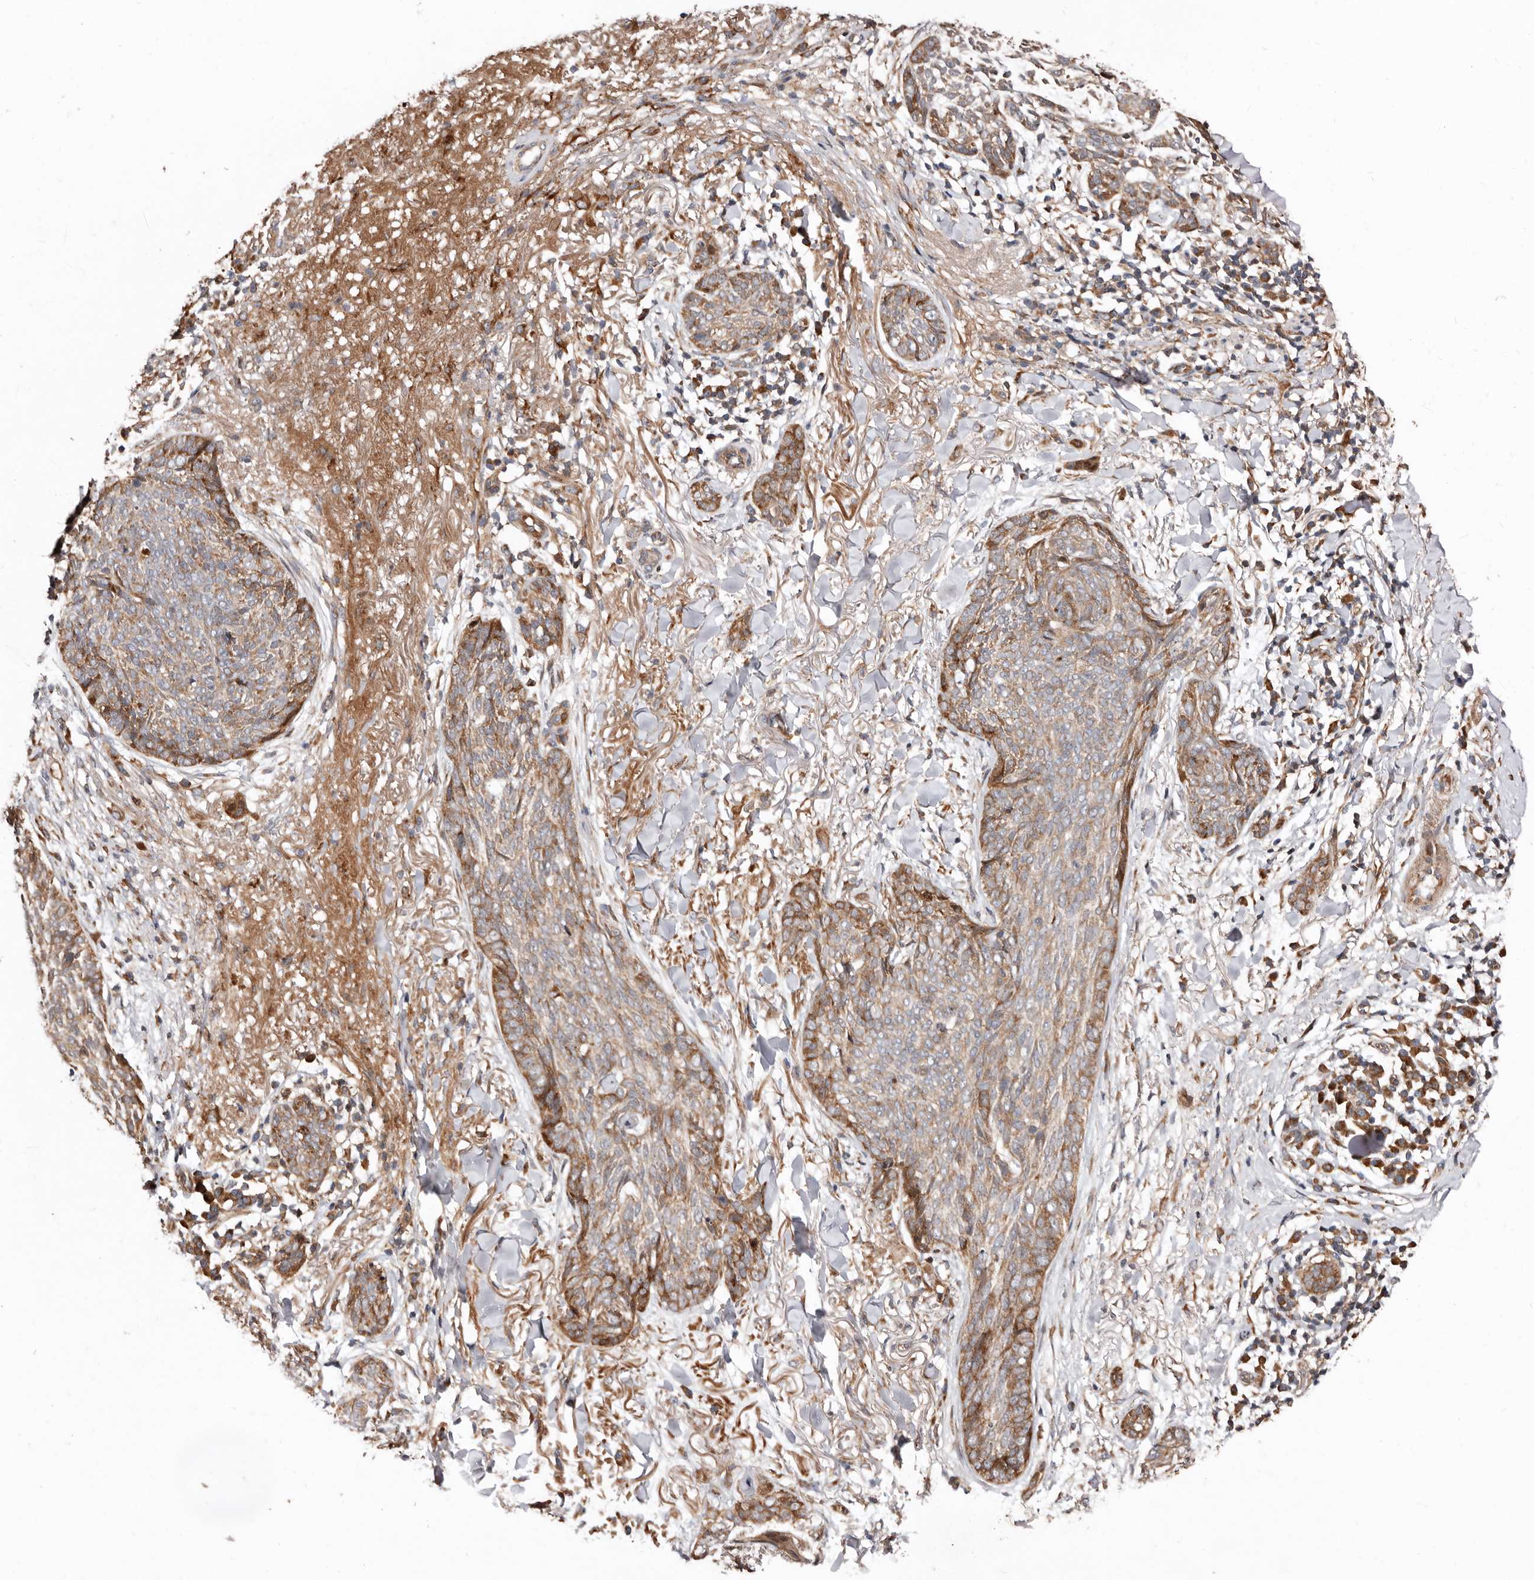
{"staining": {"intensity": "moderate", "quantity": ">75%", "location": "cytoplasmic/membranous"}, "tissue": "skin cancer", "cell_type": "Tumor cells", "image_type": "cancer", "snomed": [{"axis": "morphology", "description": "Basal cell carcinoma"}, {"axis": "topography", "description": "Skin"}], "caption": "The photomicrograph demonstrates immunohistochemical staining of basal cell carcinoma (skin). There is moderate cytoplasmic/membranous positivity is present in about >75% of tumor cells.", "gene": "WEE2", "patient": {"sex": "male", "age": 85}}